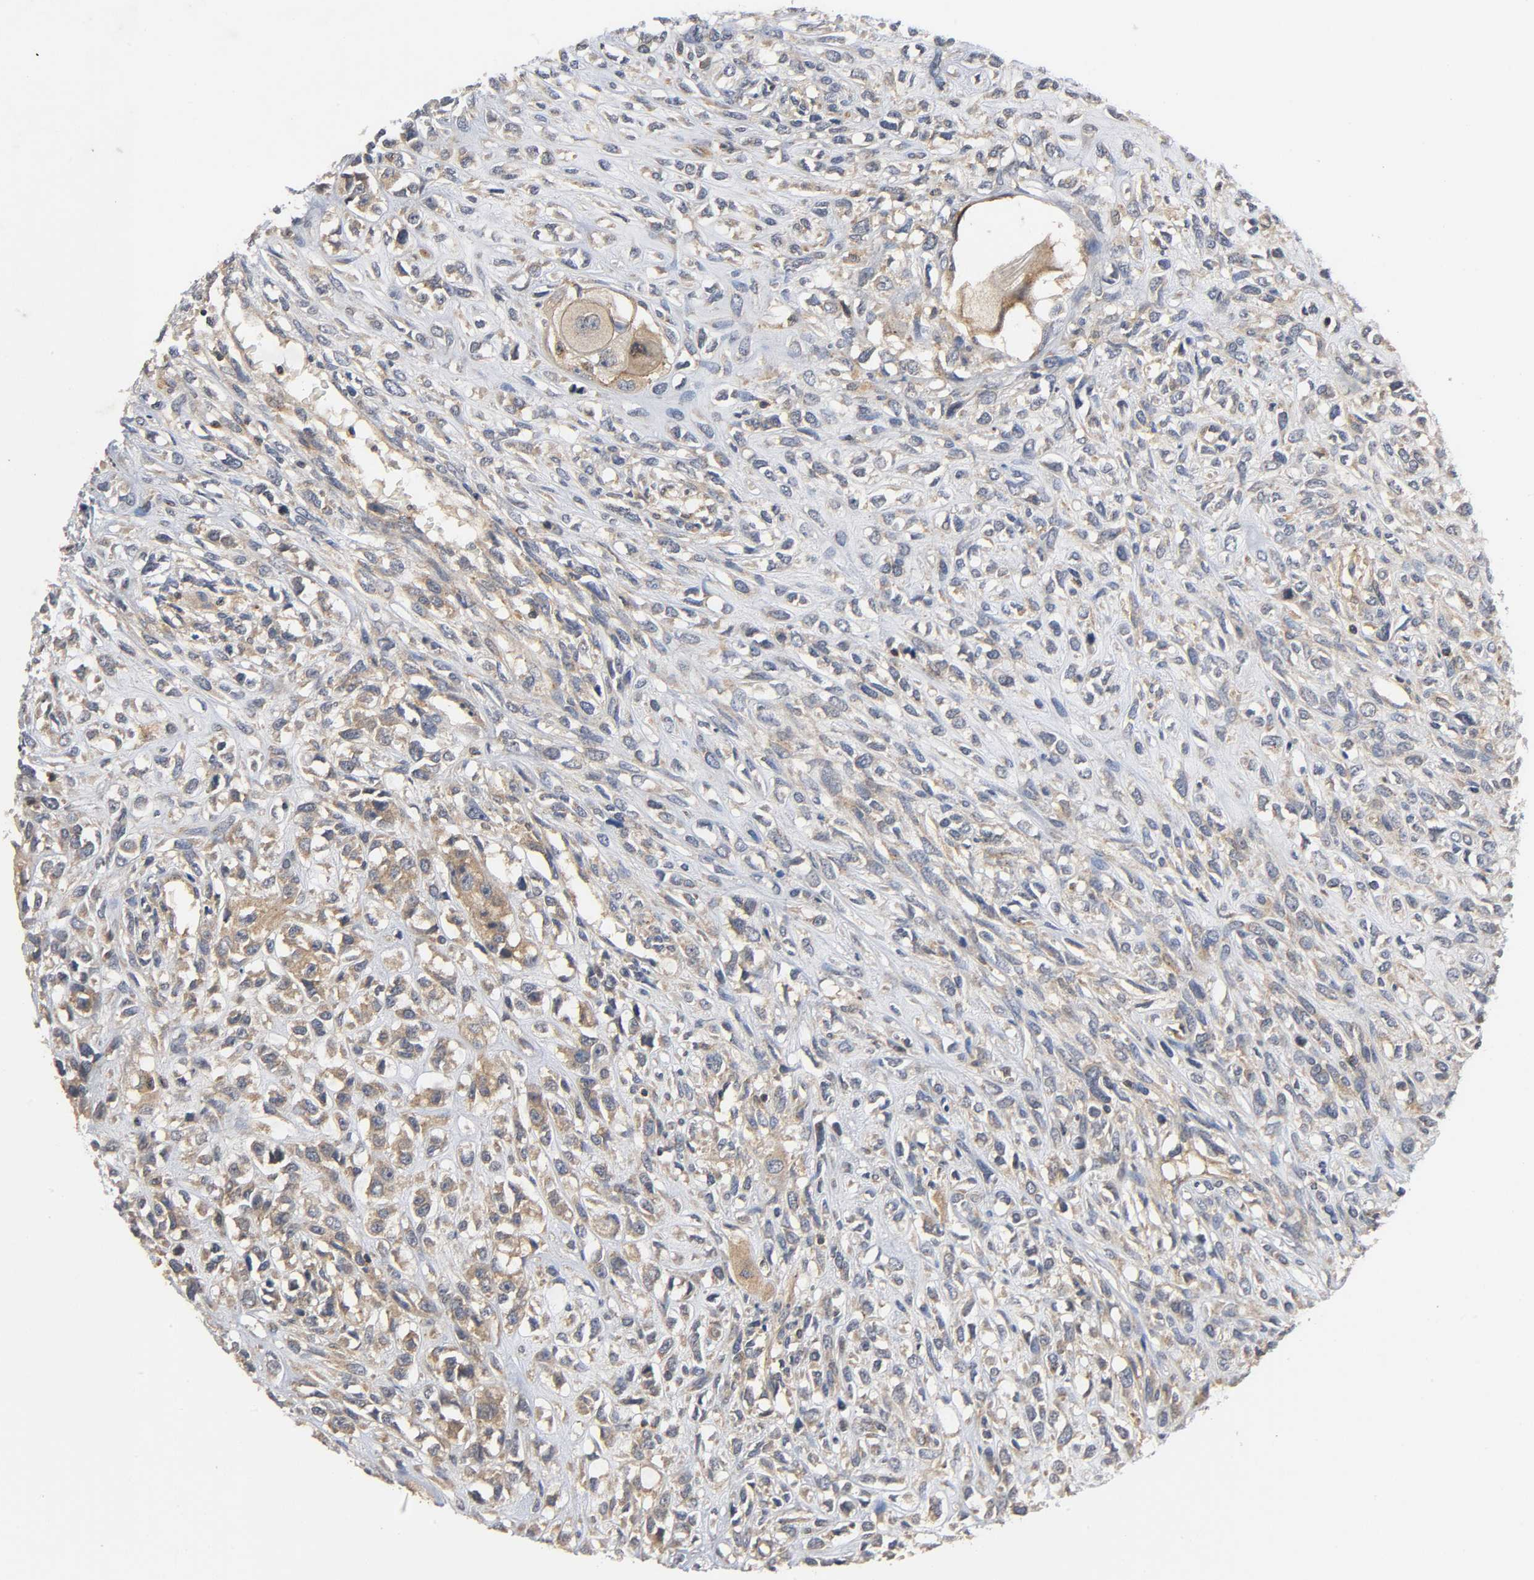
{"staining": {"intensity": "moderate", "quantity": "25%-75%", "location": "cytoplasmic/membranous"}, "tissue": "head and neck cancer", "cell_type": "Tumor cells", "image_type": "cancer", "snomed": [{"axis": "morphology", "description": "Necrosis, NOS"}, {"axis": "morphology", "description": "Neoplasm, malignant, NOS"}, {"axis": "topography", "description": "Salivary gland"}, {"axis": "topography", "description": "Head-Neck"}], "caption": "This is a photomicrograph of immunohistochemistry staining of head and neck cancer, which shows moderate positivity in the cytoplasmic/membranous of tumor cells.", "gene": "IKBKB", "patient": {"sex": "male", "age": 43}}